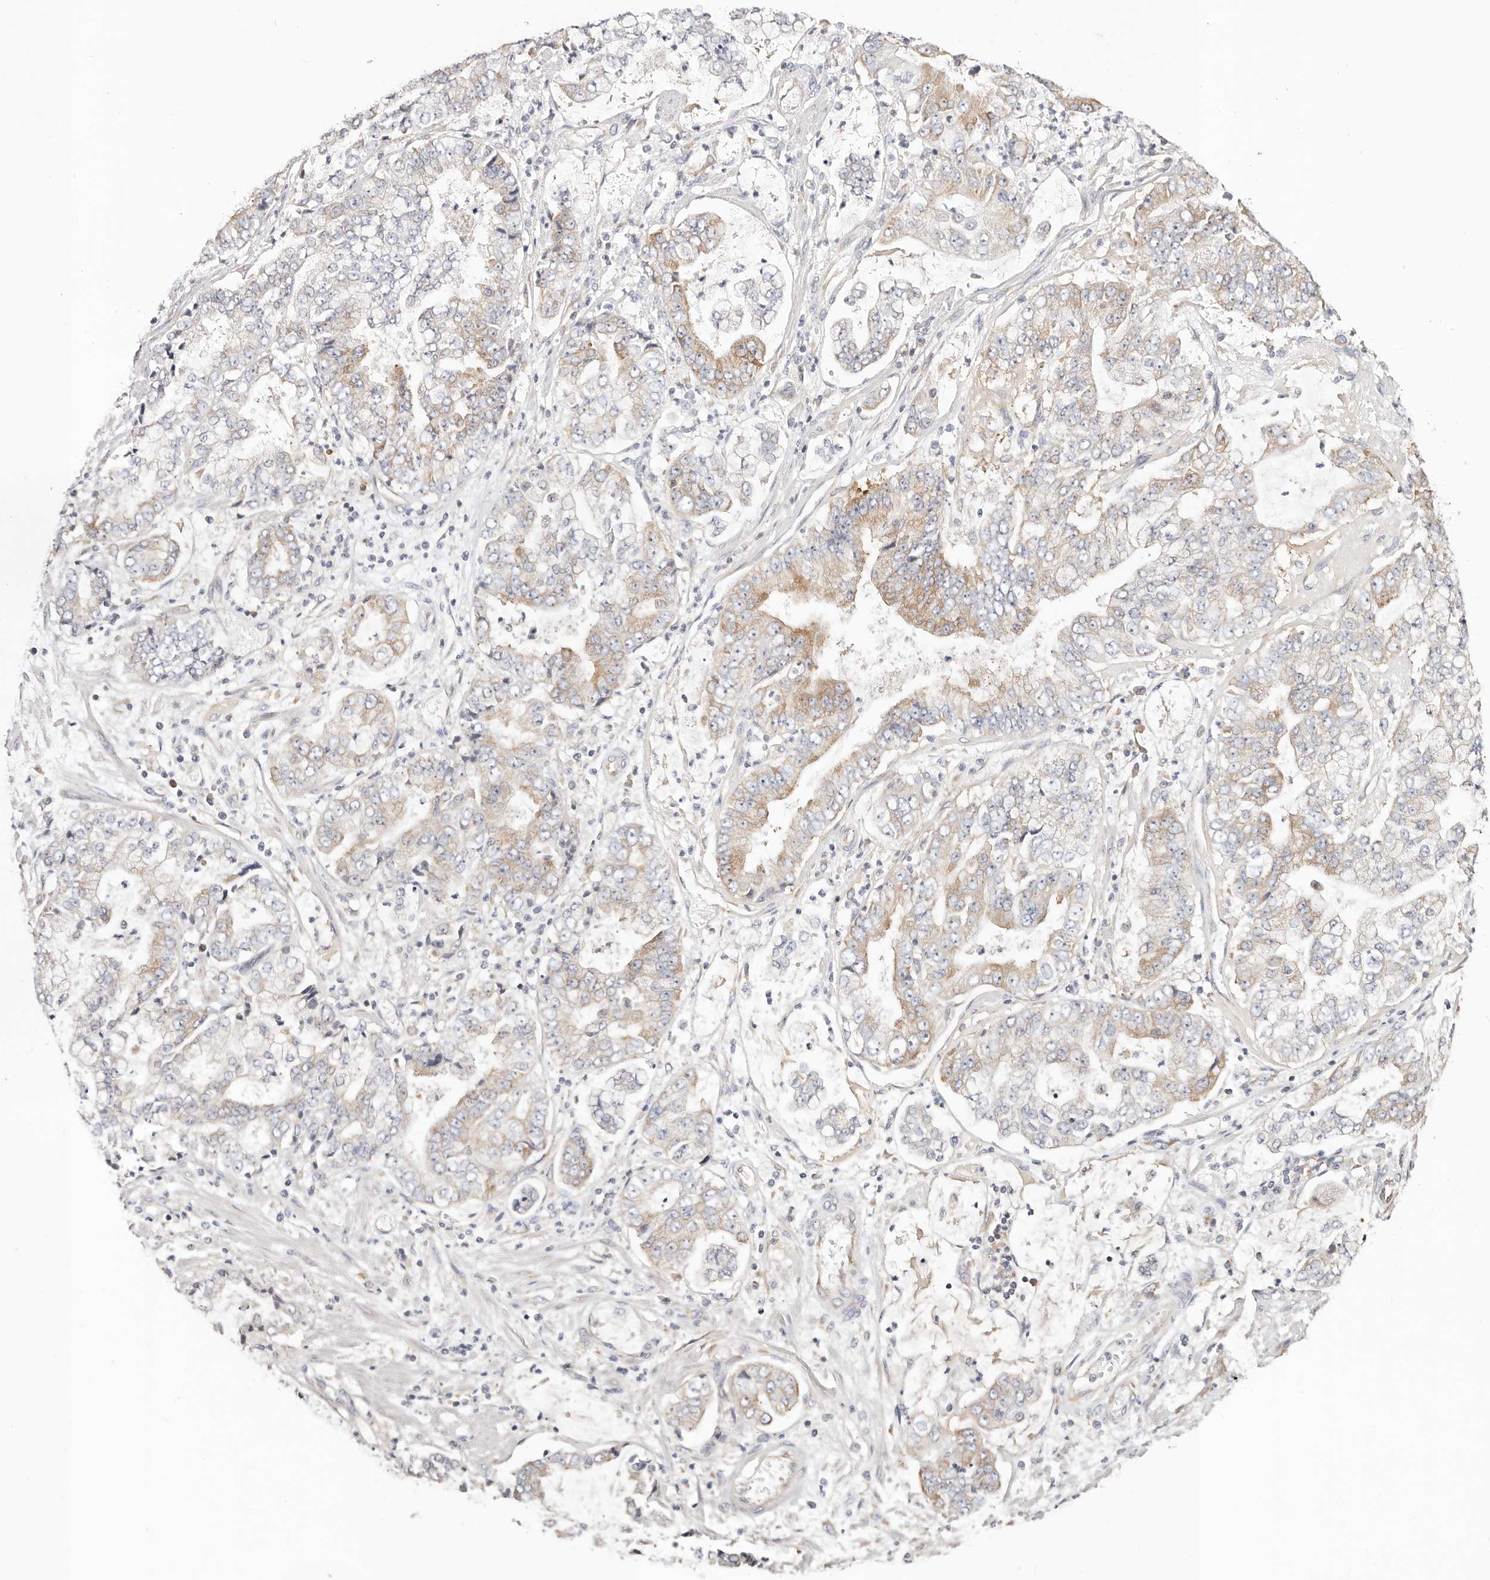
{"staining": {"intensity": "moderate", "quantity": "<25%", "location": "cytoplasmic/membranous"}, "tissue": "stomach cancer", "cell_type": "Tumor cells", "image_type": "cancer", "snomed": [{"axis": "morphology", "description": "Adenocarcinoma, NOS"}, {"axis": "topography", "description": "Stomach"}], "caption": "Moderate cytoplasmic/membranous expression for a protein is appreciated in approximately <25% of tumor cells of stomach adenocarcinoma using immunohistochemistry.", "gene": "GNA13", "patient": {"sex": "male", "age": 76}}